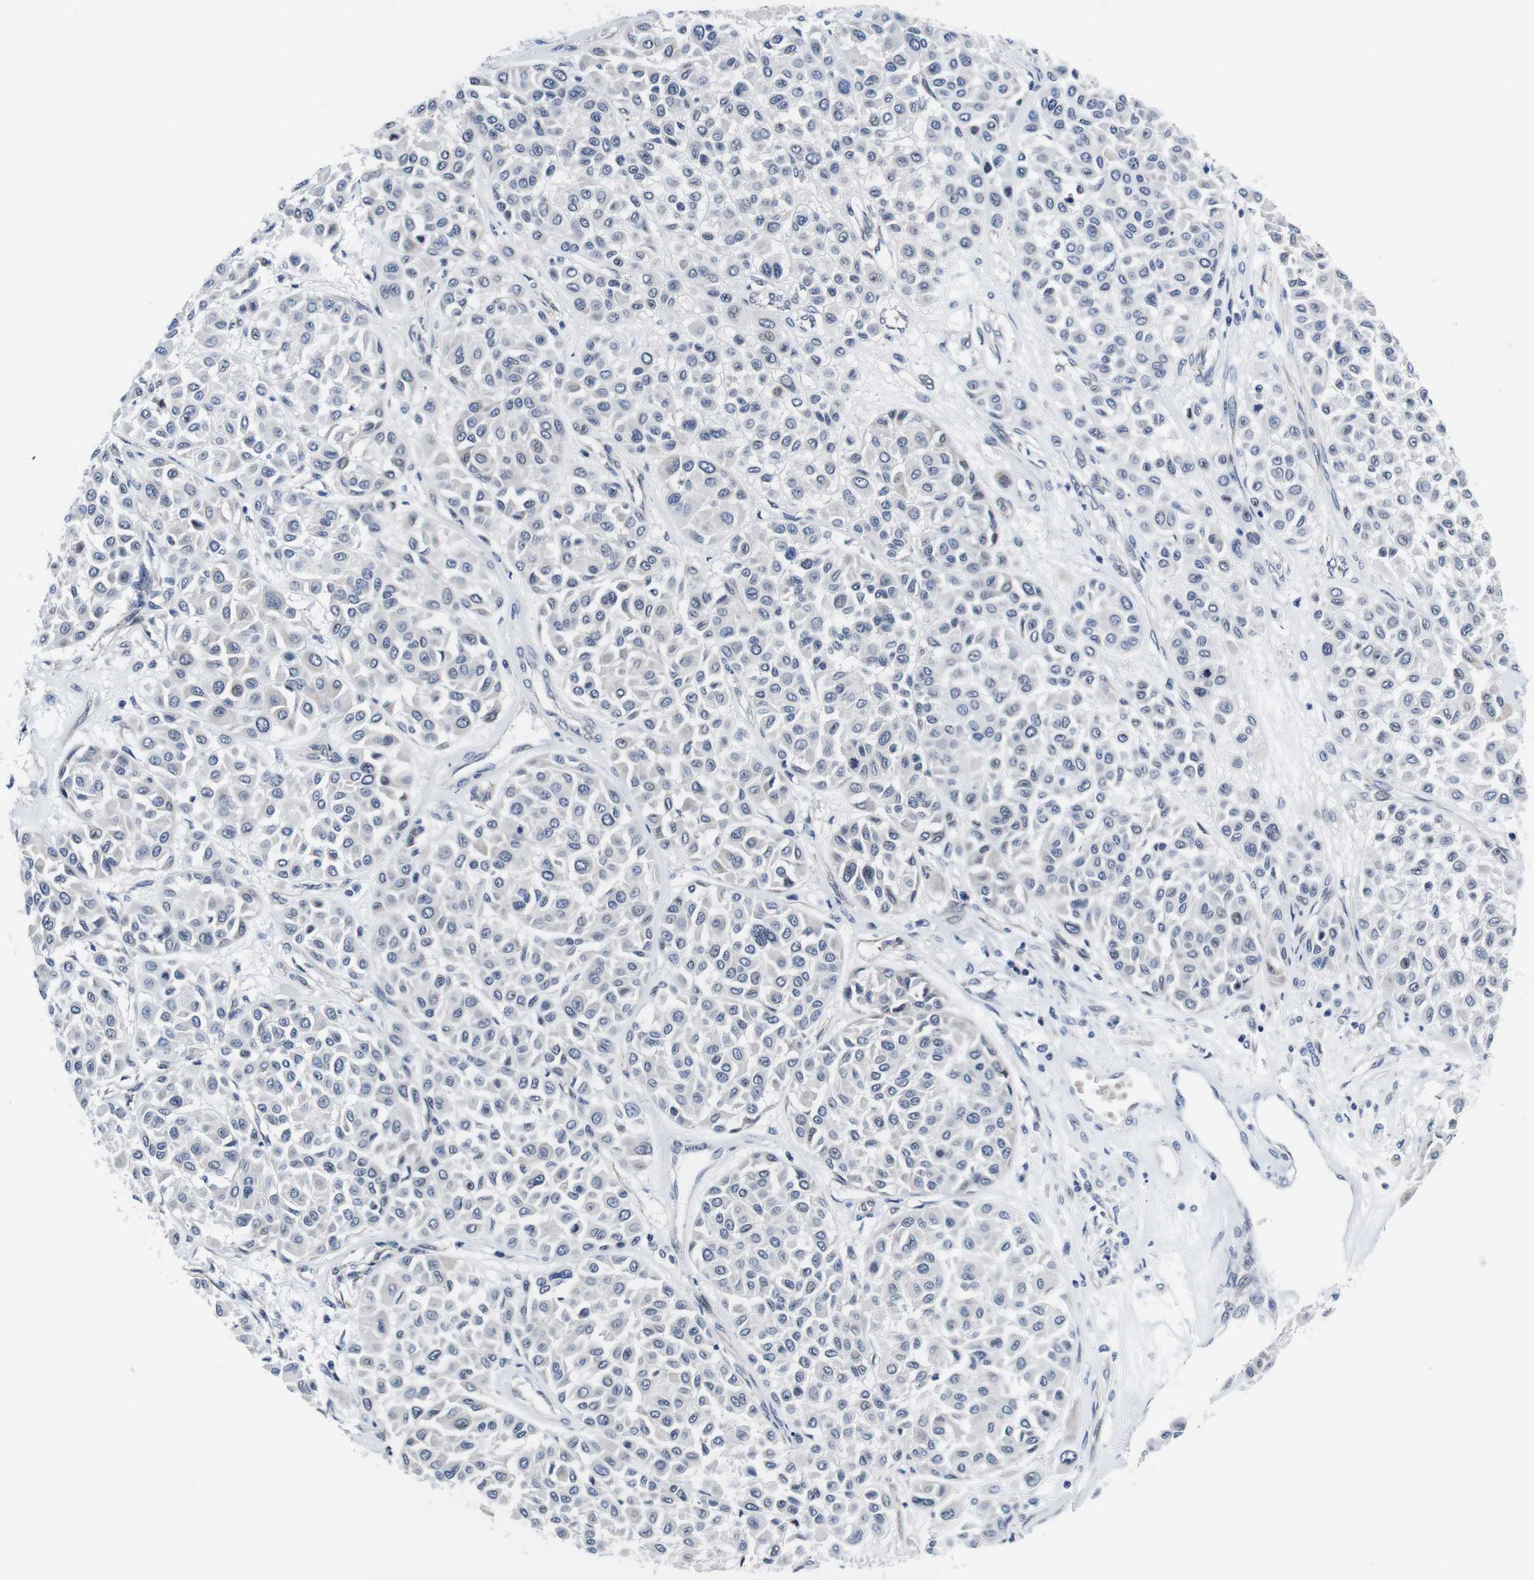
{"staining": {"intensity": "negative", "quantity": "none", "location": "none"}, "tissue": "melanoma", "cell_type": "Tumor cells", "image_type": "cancer", "snomed": [{"axis": "morphology", "description": "Malignant melanoma, Metastatic site"}, {"axis": "topography", "description": "Soft tissue"}], "caption": "Histopathology image shows no protein expression in tumor cells of malignant melanoma (metastatic site) tissue.", "gene": "SOCS3", "patient": {"sex": "male", "age": 41}}